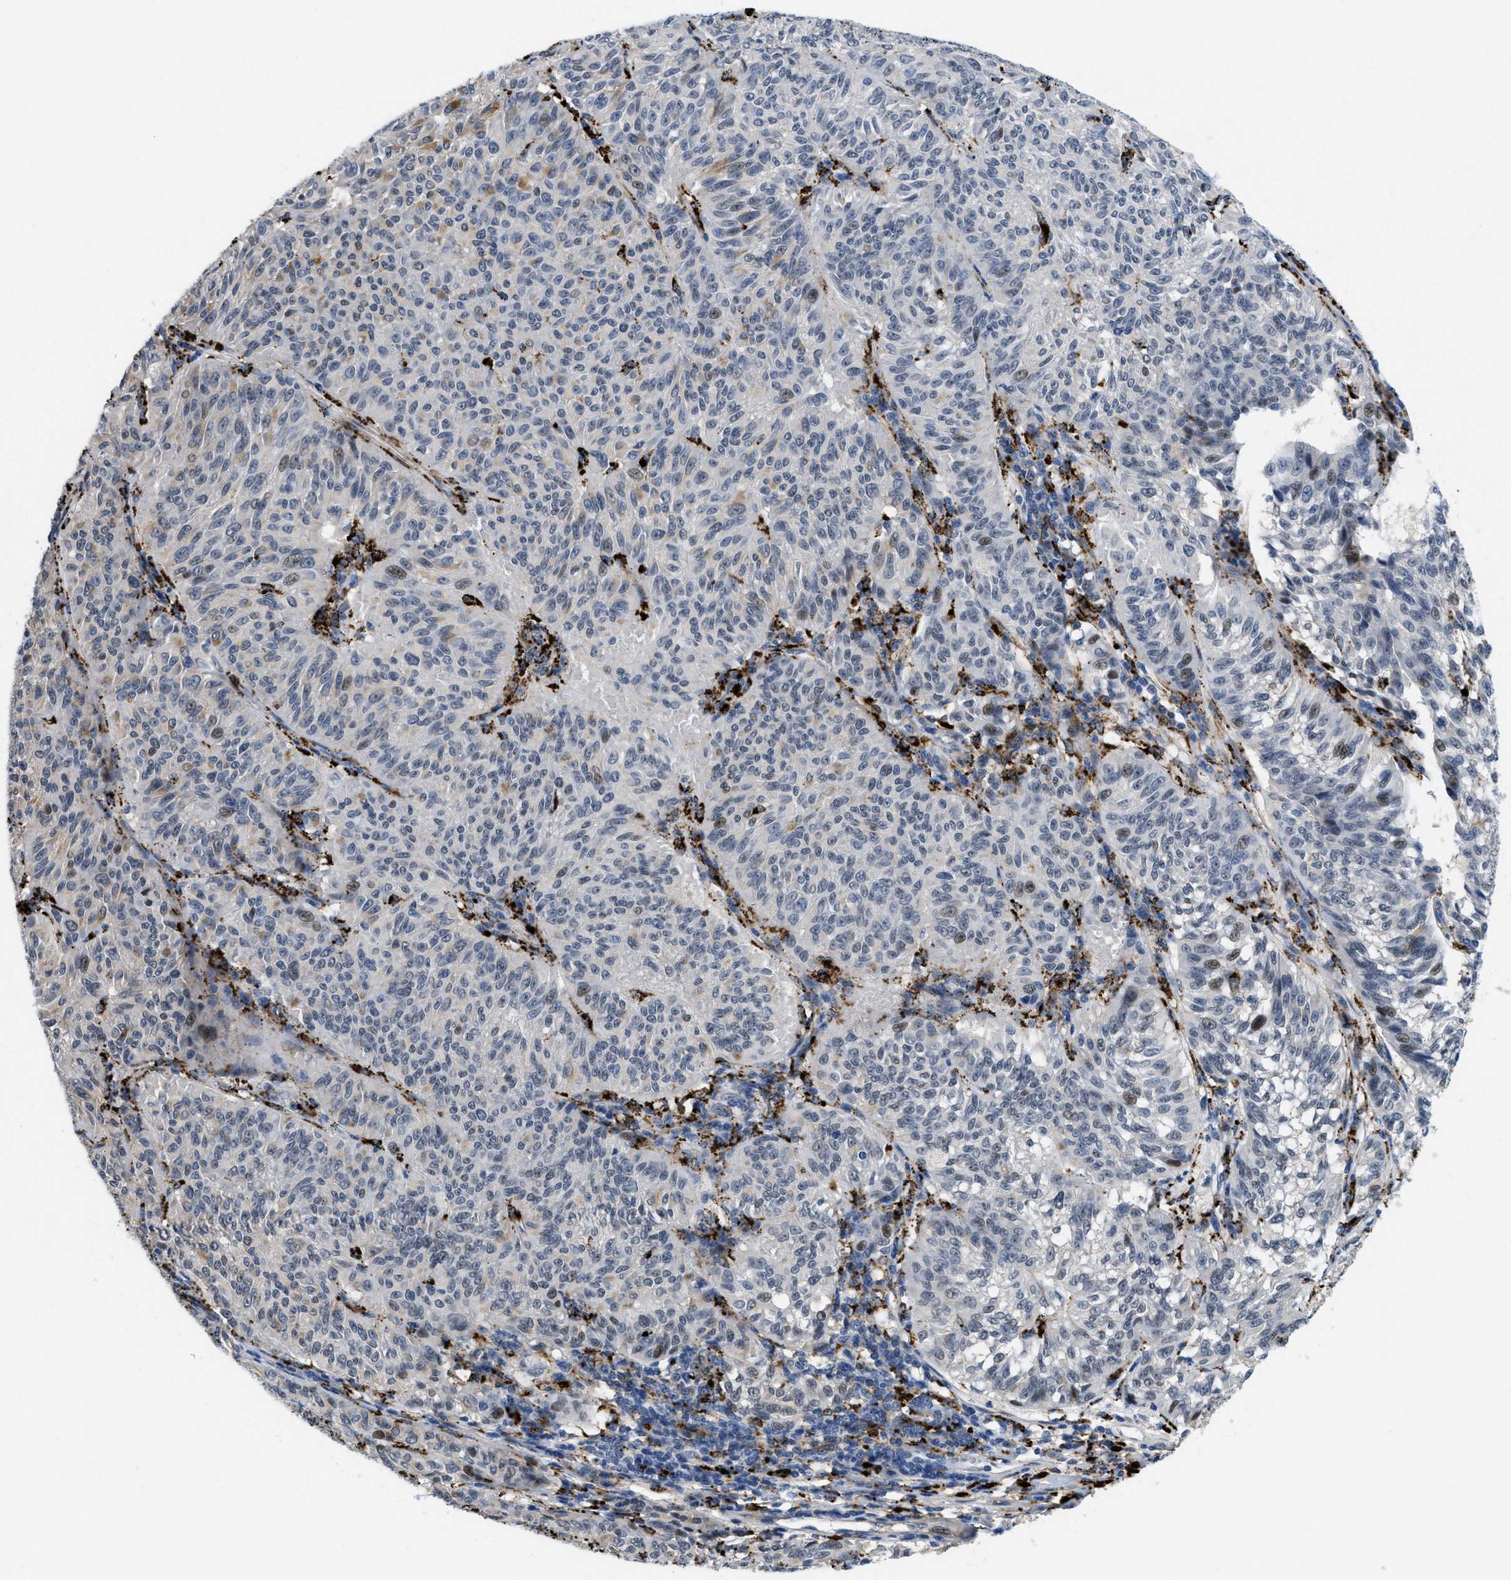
{"staining": {"intensity": "moderate", "quantity": "<25%", "location": "cytoplasmic/membranous"}, "tissue": "melanoma", "cell_type": "Tumor cells", "image_type": "cancer", "snomed": [{"axis": "morphology", "description": "Malignant melanoma, NOS"}, {"axis": "topography", "description": "Skin"}], "caption": "Immunohistochemistry photomicrograph of human malignant melanoma stained for a protein (brown), which exhibits low levels of moderate cytoplasmic/membranous staining in about <25% of tumor cells.", "gene": "BMPR2", "patient": {"sex": "female", "age": 72}}